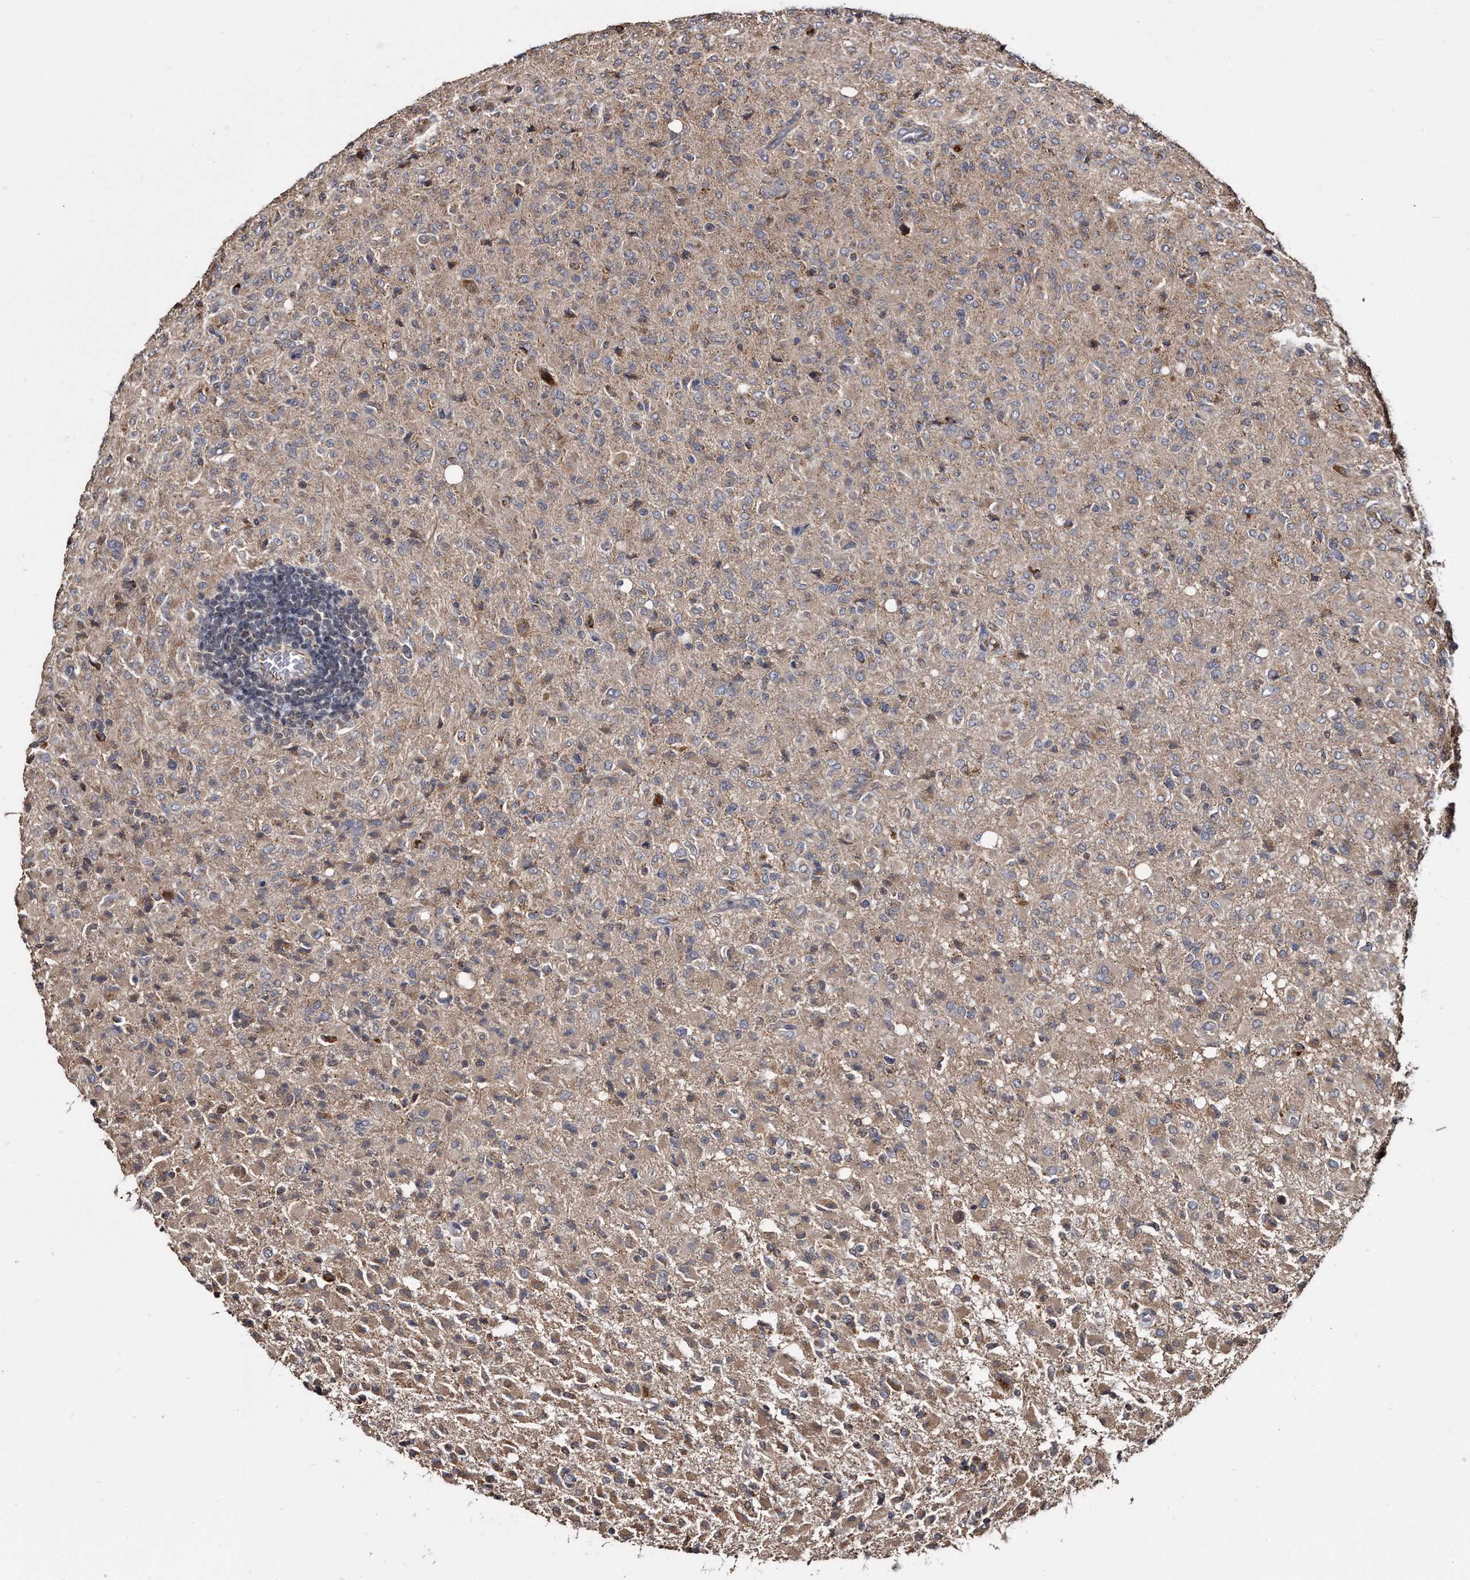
{"staining": {"intensity": "weak", "quantity": "25%-75%", "location": "cytoplasmic/membranous"}, "tissue": "glioma", "cell_type": "Tumor cells", "image_type": "cancer", "snomed": [{"axis": "morphology", "description": "Glioma, malignant, High grade"}, {"axis": "topography", "description": "Brain"}], "caption": "Immunohistochemistry (IHC) micrograph of human high-grade glioma (malignant) stained for a protein (brown), which shows low levels of weak cytoplasmic/membranous positivity in about 25%-75% of tumor cells.", "gene": "FAM136A", "patient": {"sex": "female", "age": 57}}